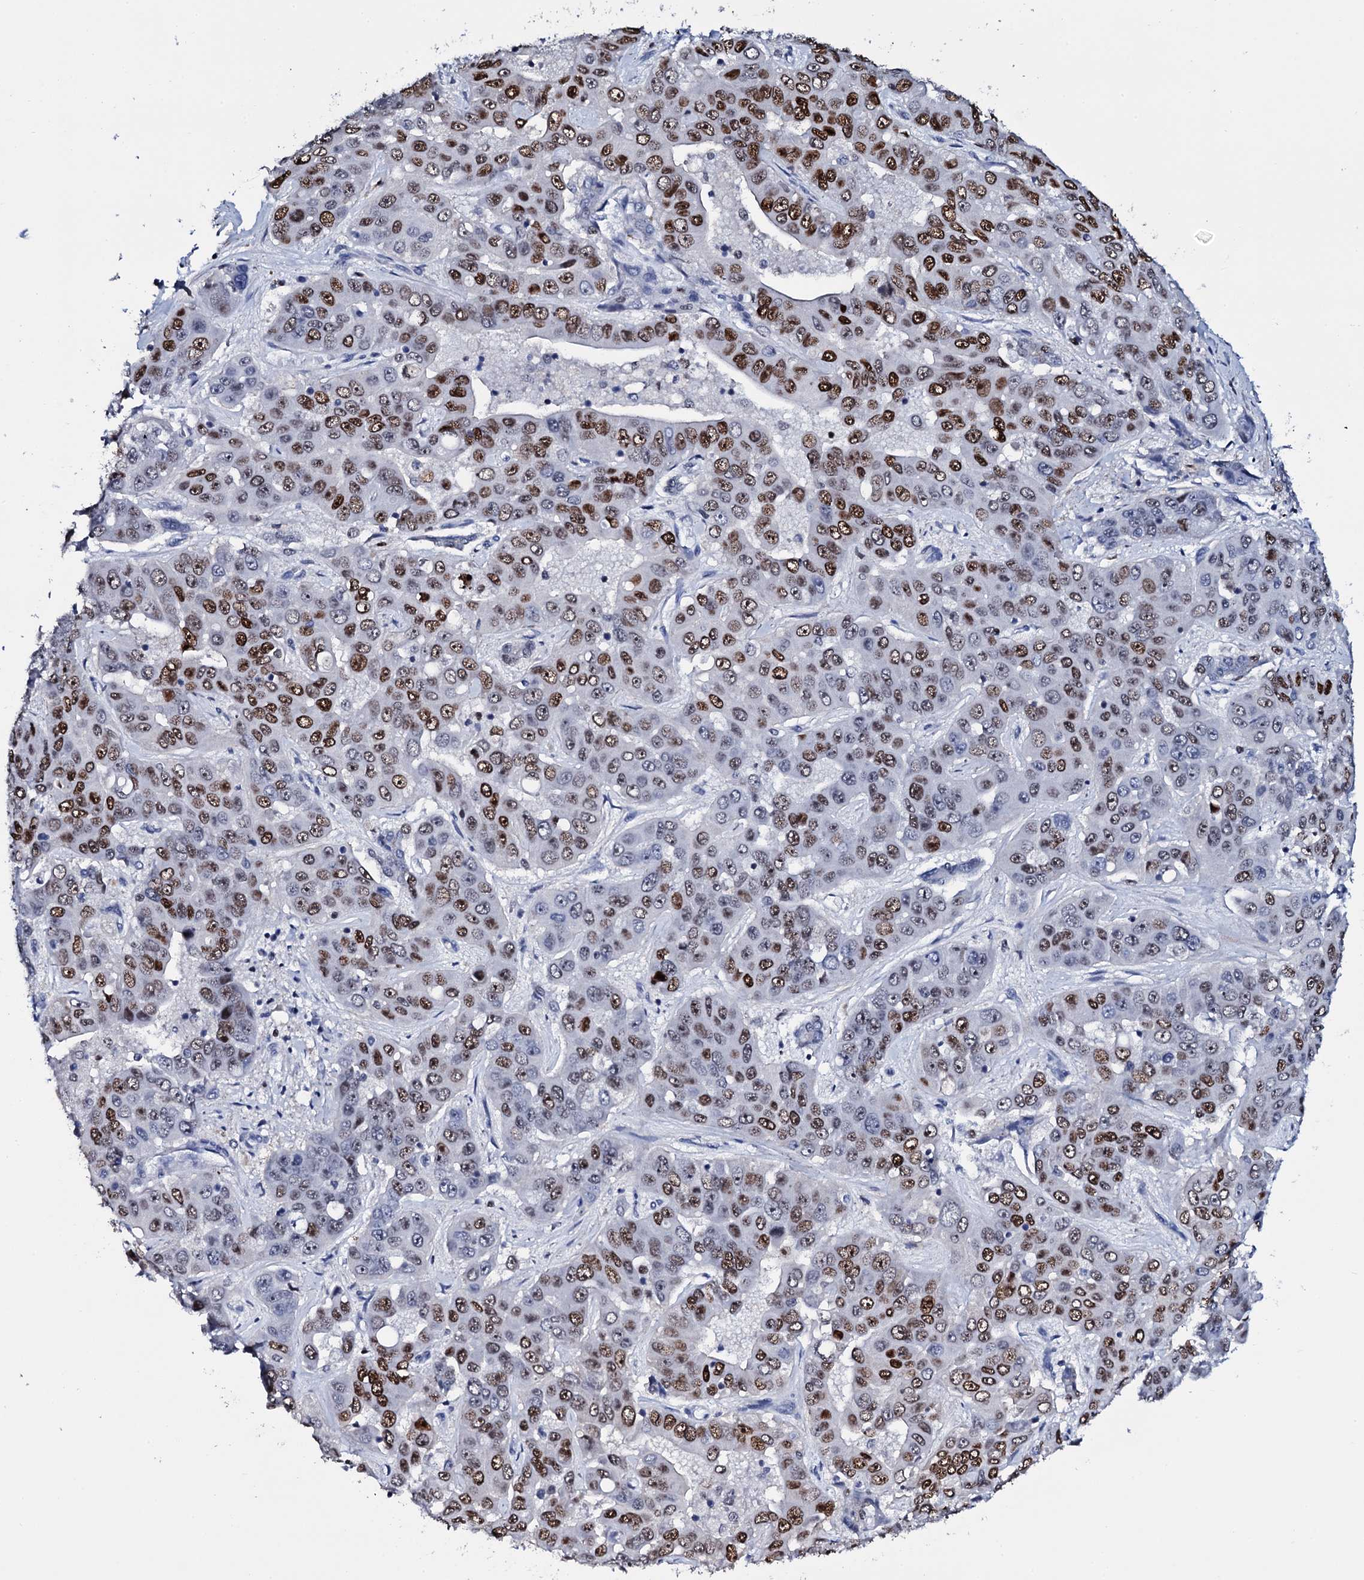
{"staining": {"intensity": "moderate", "quantity": ">75%", "location": "nuclear"}, "tissue": "liver cancer", "cell_type": "Tumor cells", "image_type": "cancer", "snomed": [{"axis": "morphology", "description": "Cholangiocarcinoma"}, {"axis": "topography", "description": "Liver"}], "caption": "IHC photomicrograph of human liver cancer (cholangiocarcinoma) stained for a protein (brown), which shows medium levels of moderate nuclear expression in about >75% of tumor cells.", "gene": "NPM2", "patient": {"sex": "female", "age": 52}}